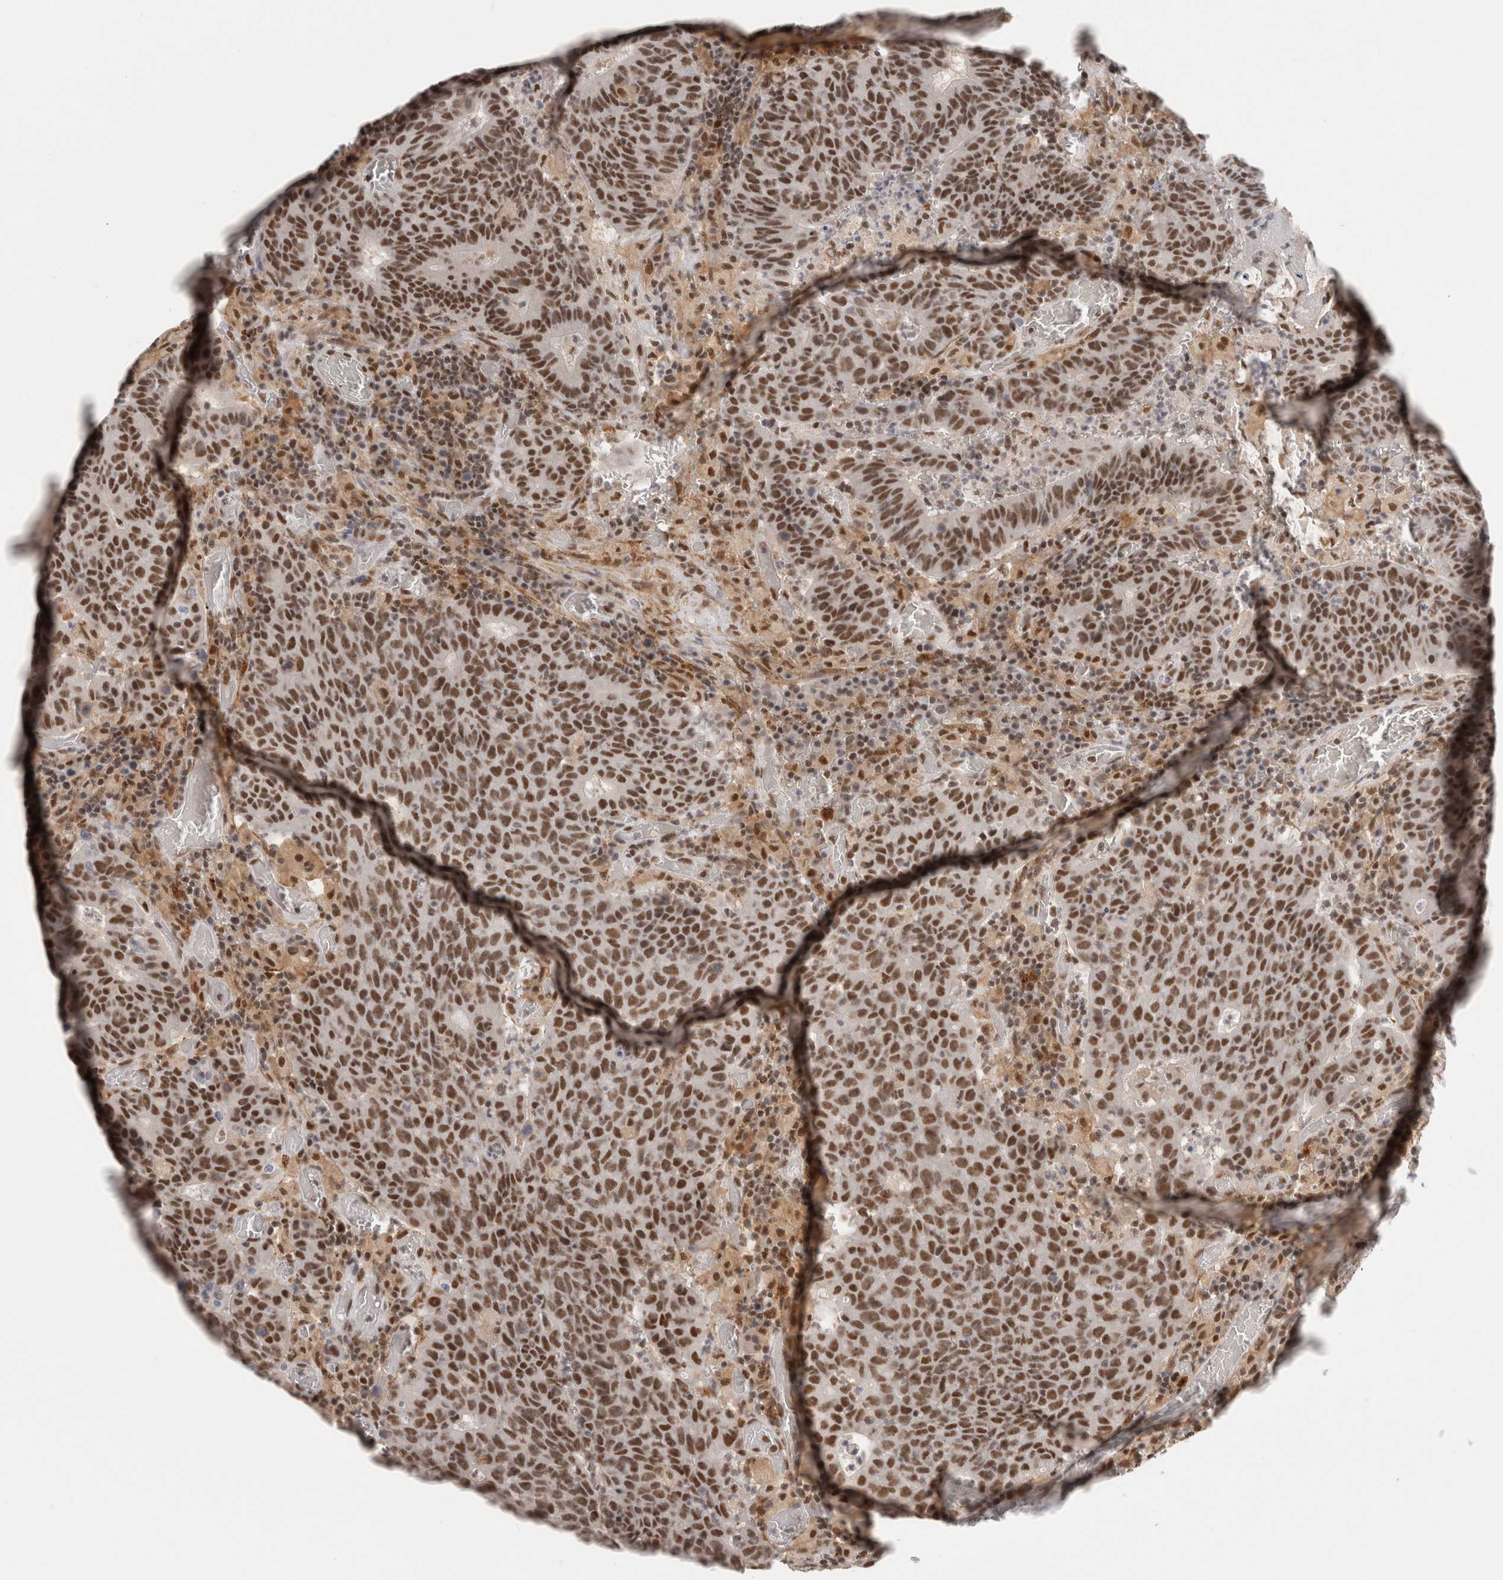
{"staining": {"intensity": "strong", "quantity": ">75%", "location": "nuclear"}, "tissue": "colorectal cancer", "cell_type": "Tumor cells", "image_type": "cancer", "snomed": [{"axis": "morphology", "description": "Adenocarcinoma, NOS"}, {"axis": "topography", "description": "Colon"}], "caption": "A brown stain highlights strong nuclear positivity of a protein in colorectal cancer (adenocarcinoma) tumor cells.", "gene": "ZNF830", "patient": {"sex": "female", "age": 75}}